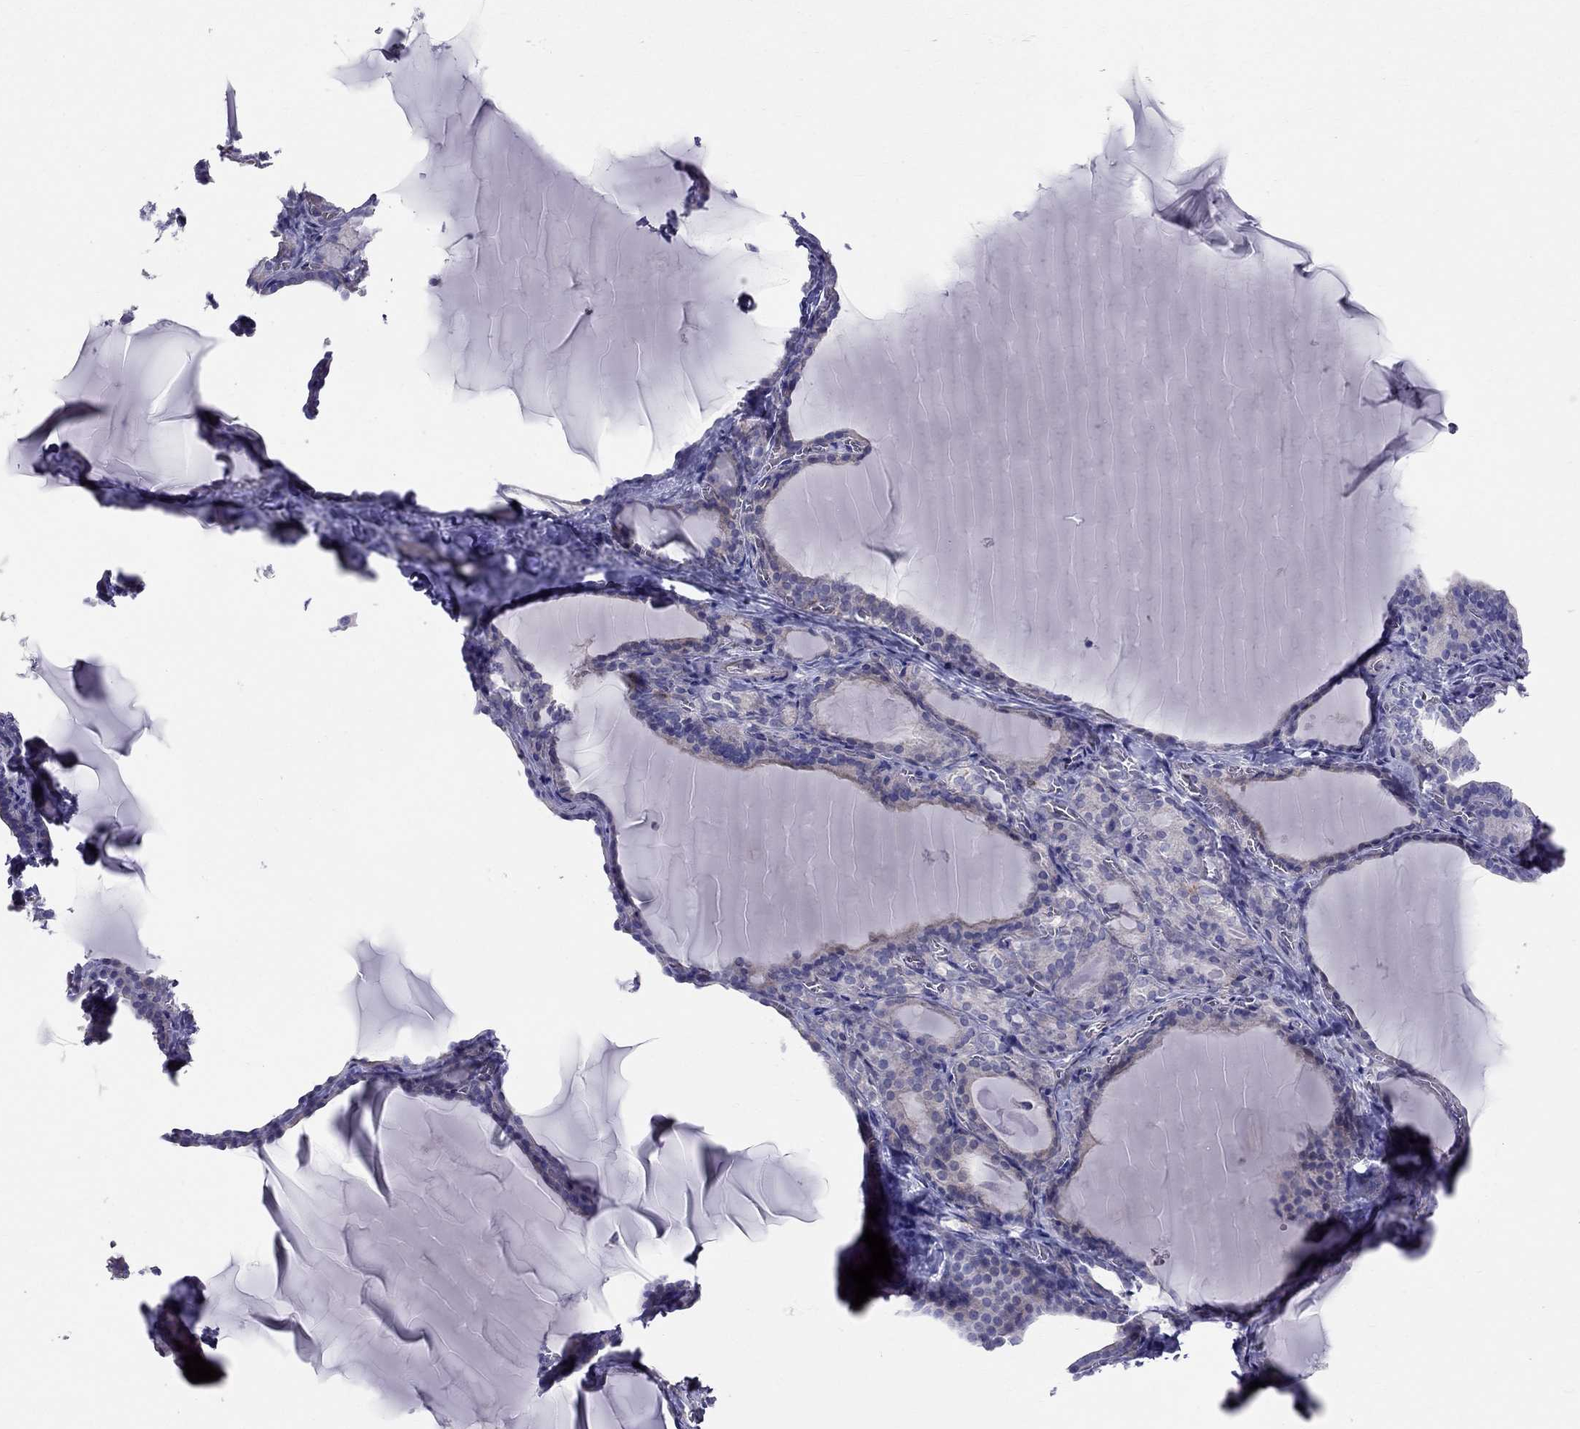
{"staining": {"intensity": "negative", "quantity": "none", "location": "none"}, "tissue": "thyroid gland", "cell_type": "Glandular cells", "image_type": "normal", "snomed": [{"axis": "morphology", "description": "Normal tissue, NOS"}, {"axis": "morphology", "description": "Hyperplasia, NOS"}, {"axis": "topography", "description": "Thyroid gland"}], "caption": "This is an IHC histopathology image of normal human thyroid gland. There is no staining in glandular cells.", "gene": "ENOX1", "patient": {"sex": "female", "age": 27}}